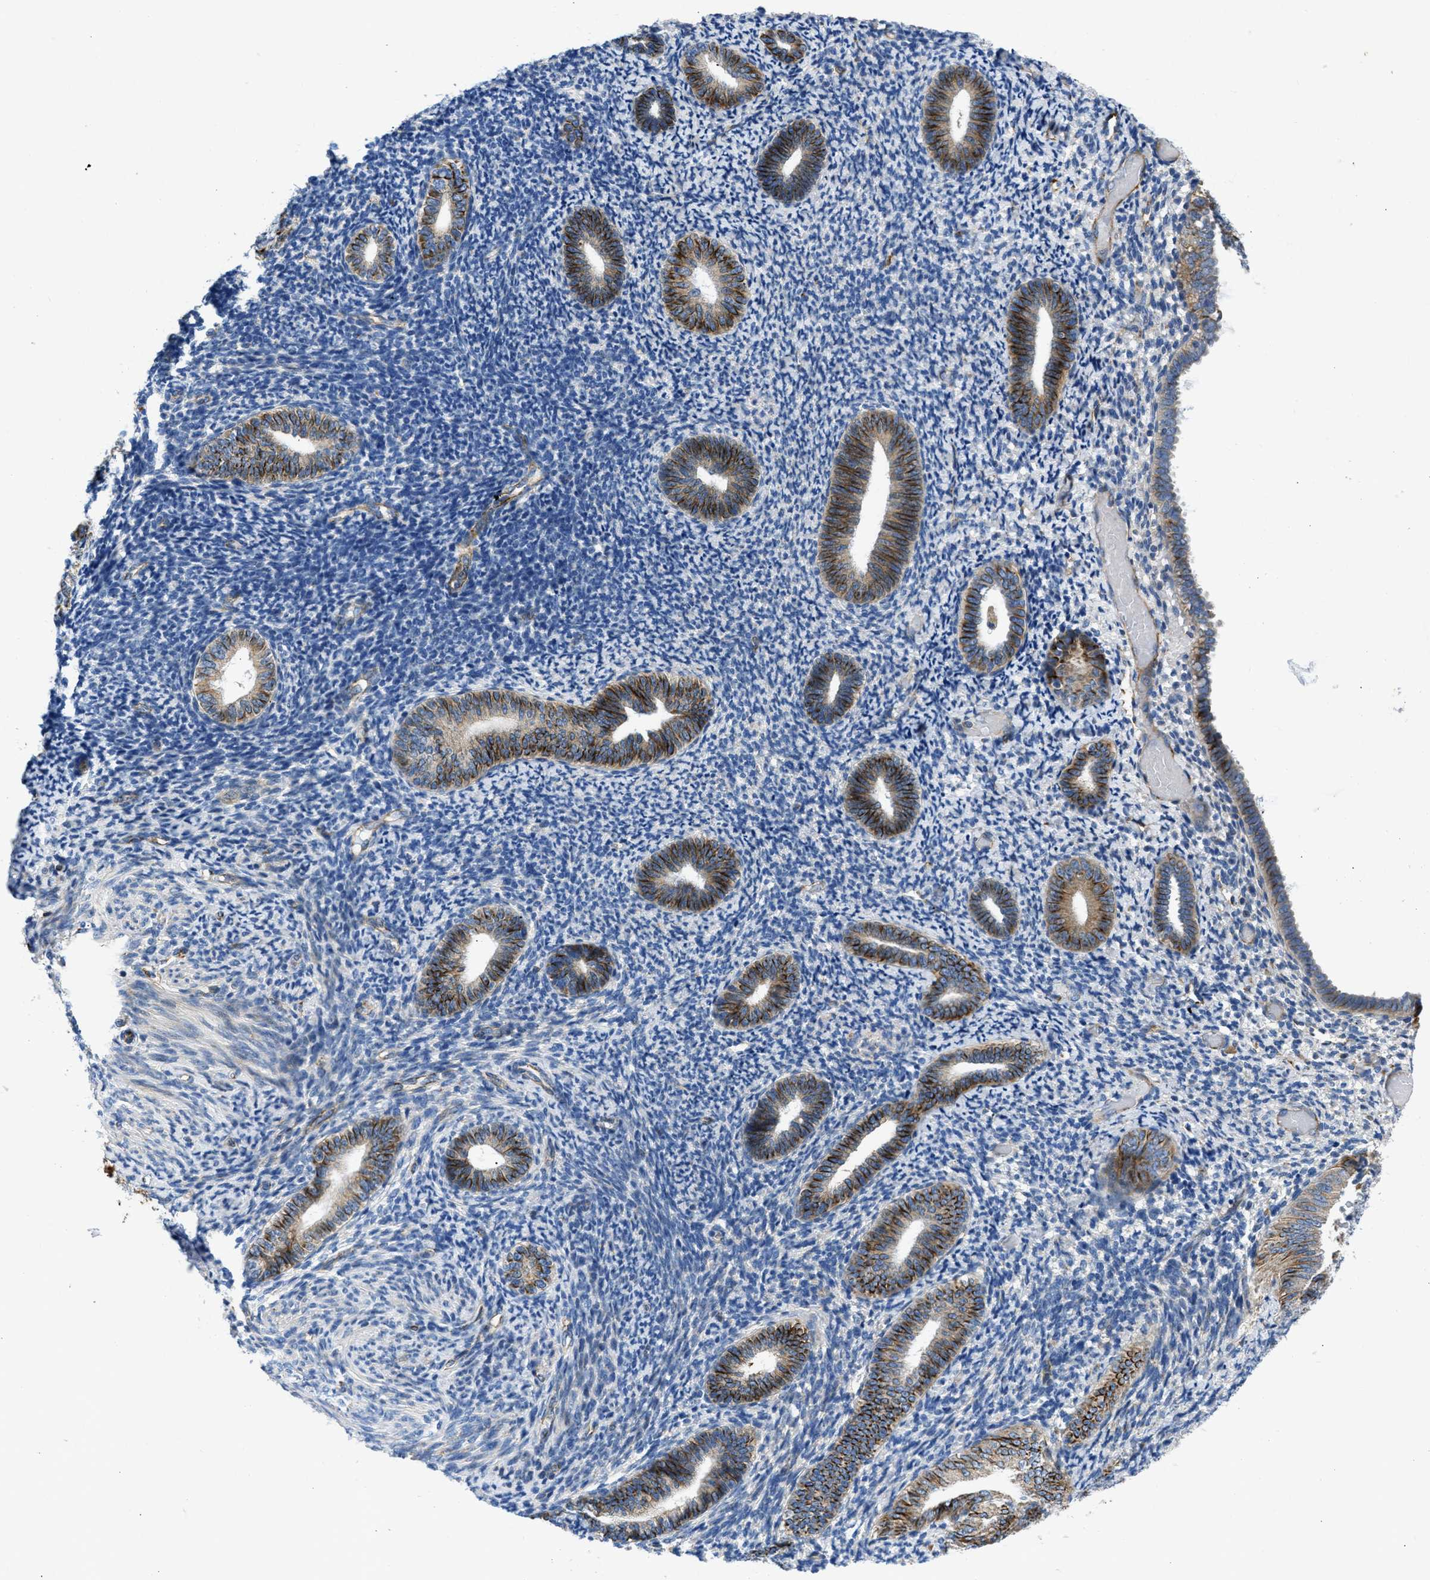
{"staining": {"intensity": "weak", "quantity": "<25%", "location": "cytoplasmic/membranous"}, "tissue": "endometrium", "cell_type": "Cells in endometrial stroma", "image_type": "normal", "snomed": [{"axis": "morphology", "description": "Normal tissue, NOS"}, {"axis": "topography", "description": "Endometrium"}], "caption": "This is a photomicrograph of IHC staining of unremarkable endometrium, which shows no positivity in cells in endometrial stroma.", "gene": "ULK4", "patient": {"sex": "female", "age": 66}}